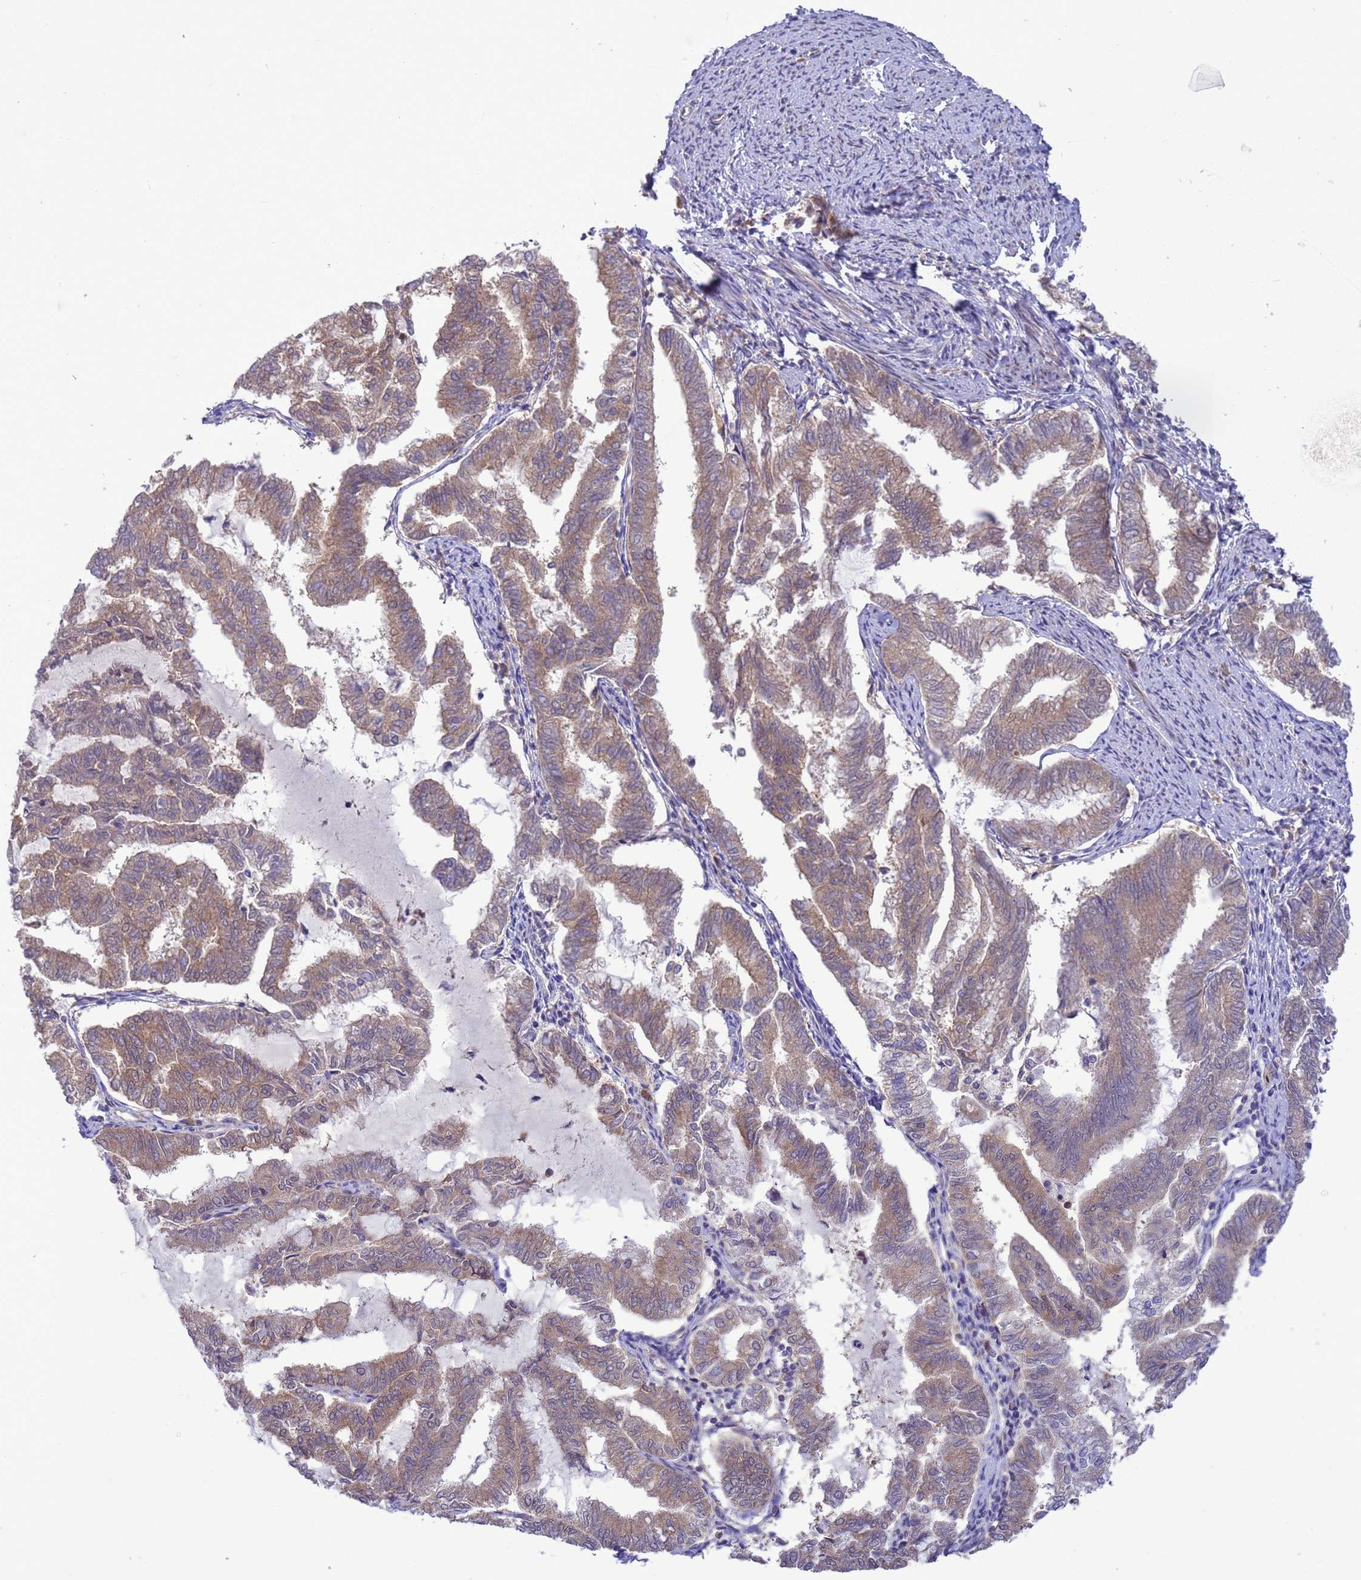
{"staining": {"intensity": "moderate", "quantity": ">75%", "location": "cytoplasmic/membranous"}, "tissue": "endometrial cancer", "cell_type": "Tumor cells", "image_type": "cancer", "snomed": [{"axis": "morphology", "description": "Adenocarcinoma, NOS"}, {"axis": "topography", "description": "Endometrium"}], "caption": "A brown stain highlights moderate cytoplasmic/membranous staining of a protein in human endometrial cancer tumor cells. The protein of interest is shown in brown color, while the nuclei are stained blue.", "gene": "ZNF461", "patient": {"sex": "female", "age": 79}}